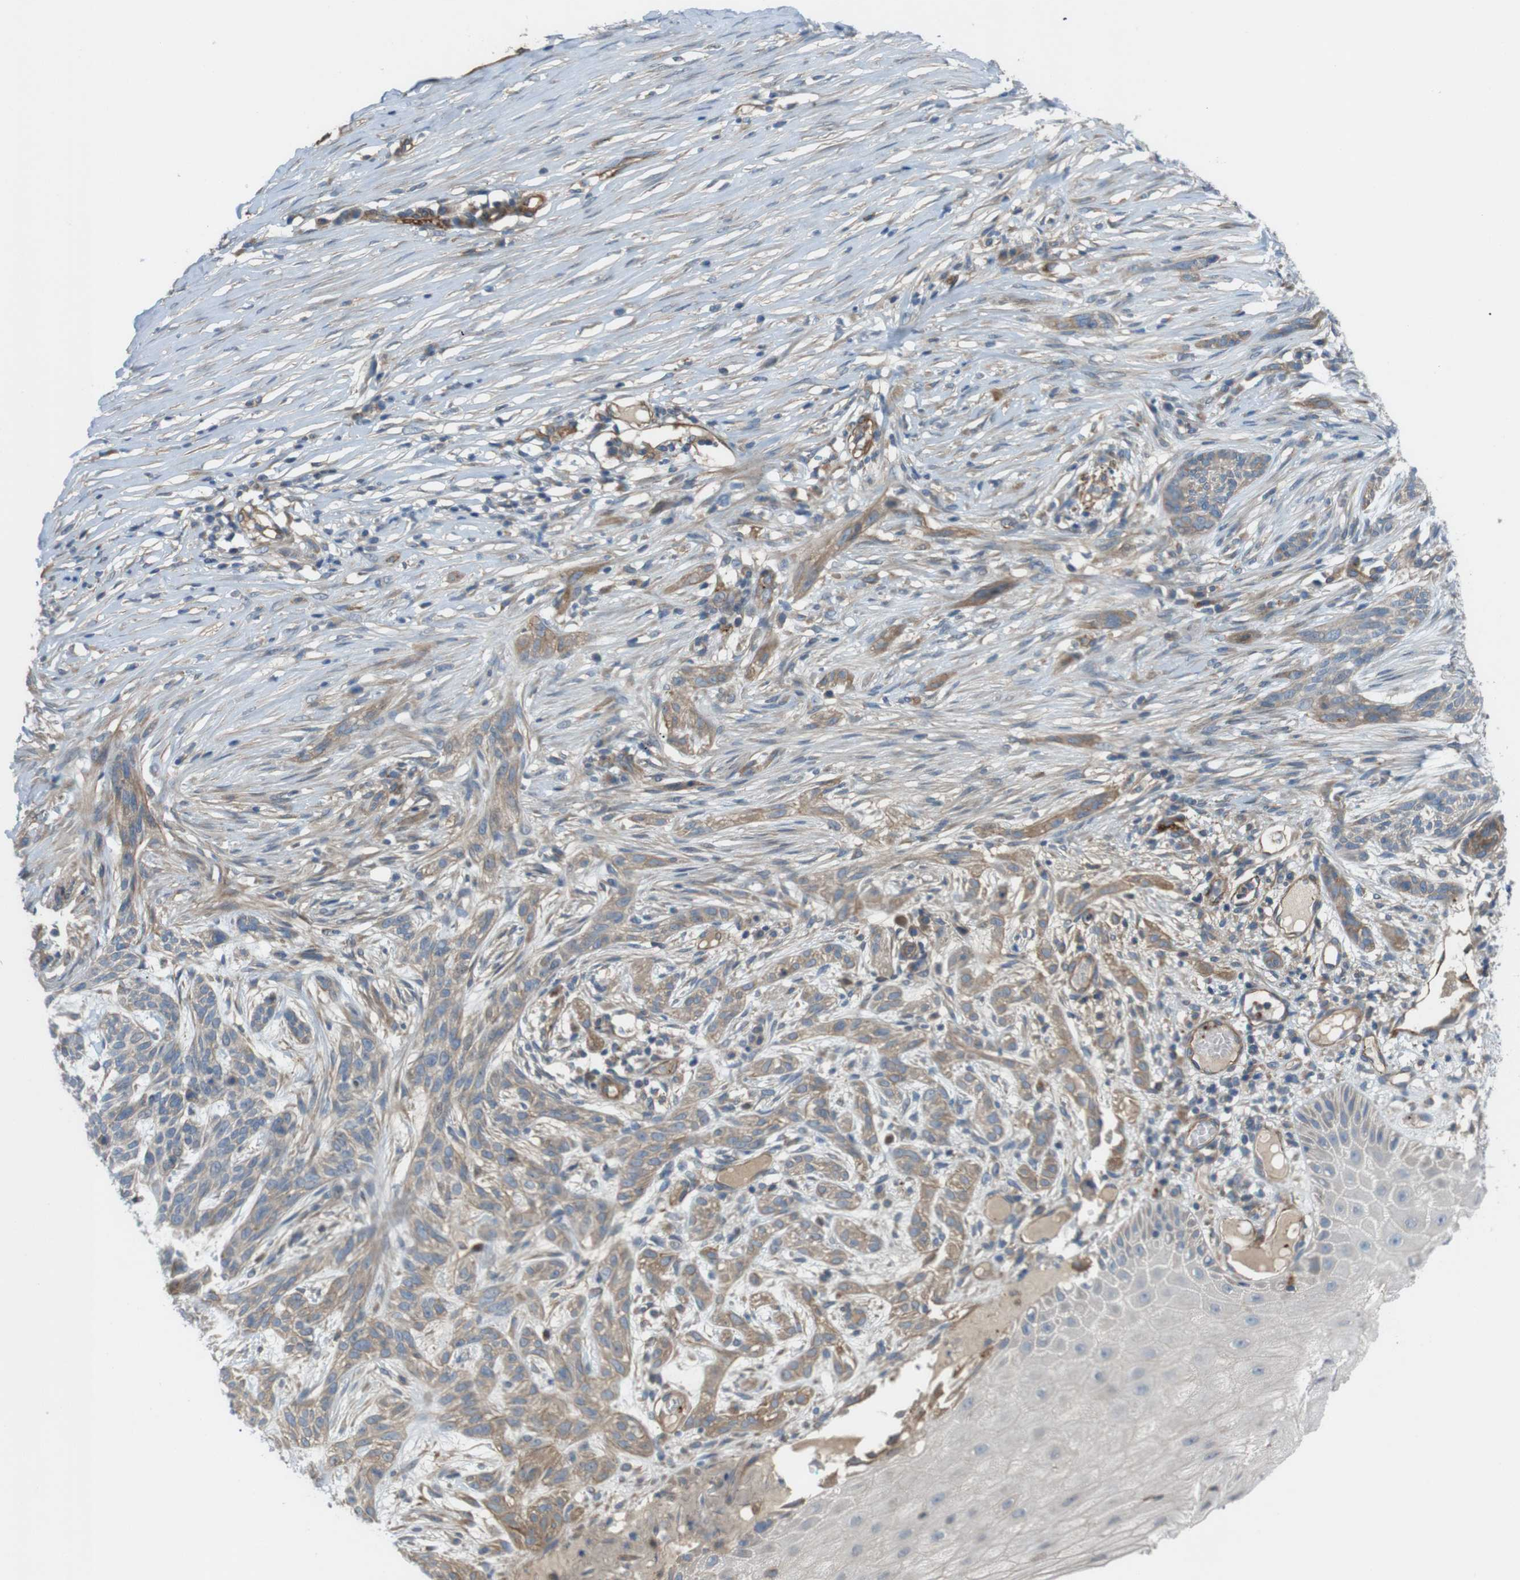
{"staining": {"intensity": "moderate", "quantity": ">75%", "location": "cytoplasmic/membranous"}, "tissue": "skin cancer", "cell_type": "Tumor cells", "image_type": "cancer", "snomed": [{"axis": "morphology", "description": "Basal cell carcinoma"}, {"axis": "topography", "description": "Skin"}], "caption": "Protein positivity by immunohistochemistry shows moderate cytoplasmic/membranous staining in about >75% of tumor cells in basal cell carcinoma (skin). The protein of interest is shown in brown color, while the nuclei are stained blue.", "gene": "BVES", "patient": {"sex": "female", "age": 59}}